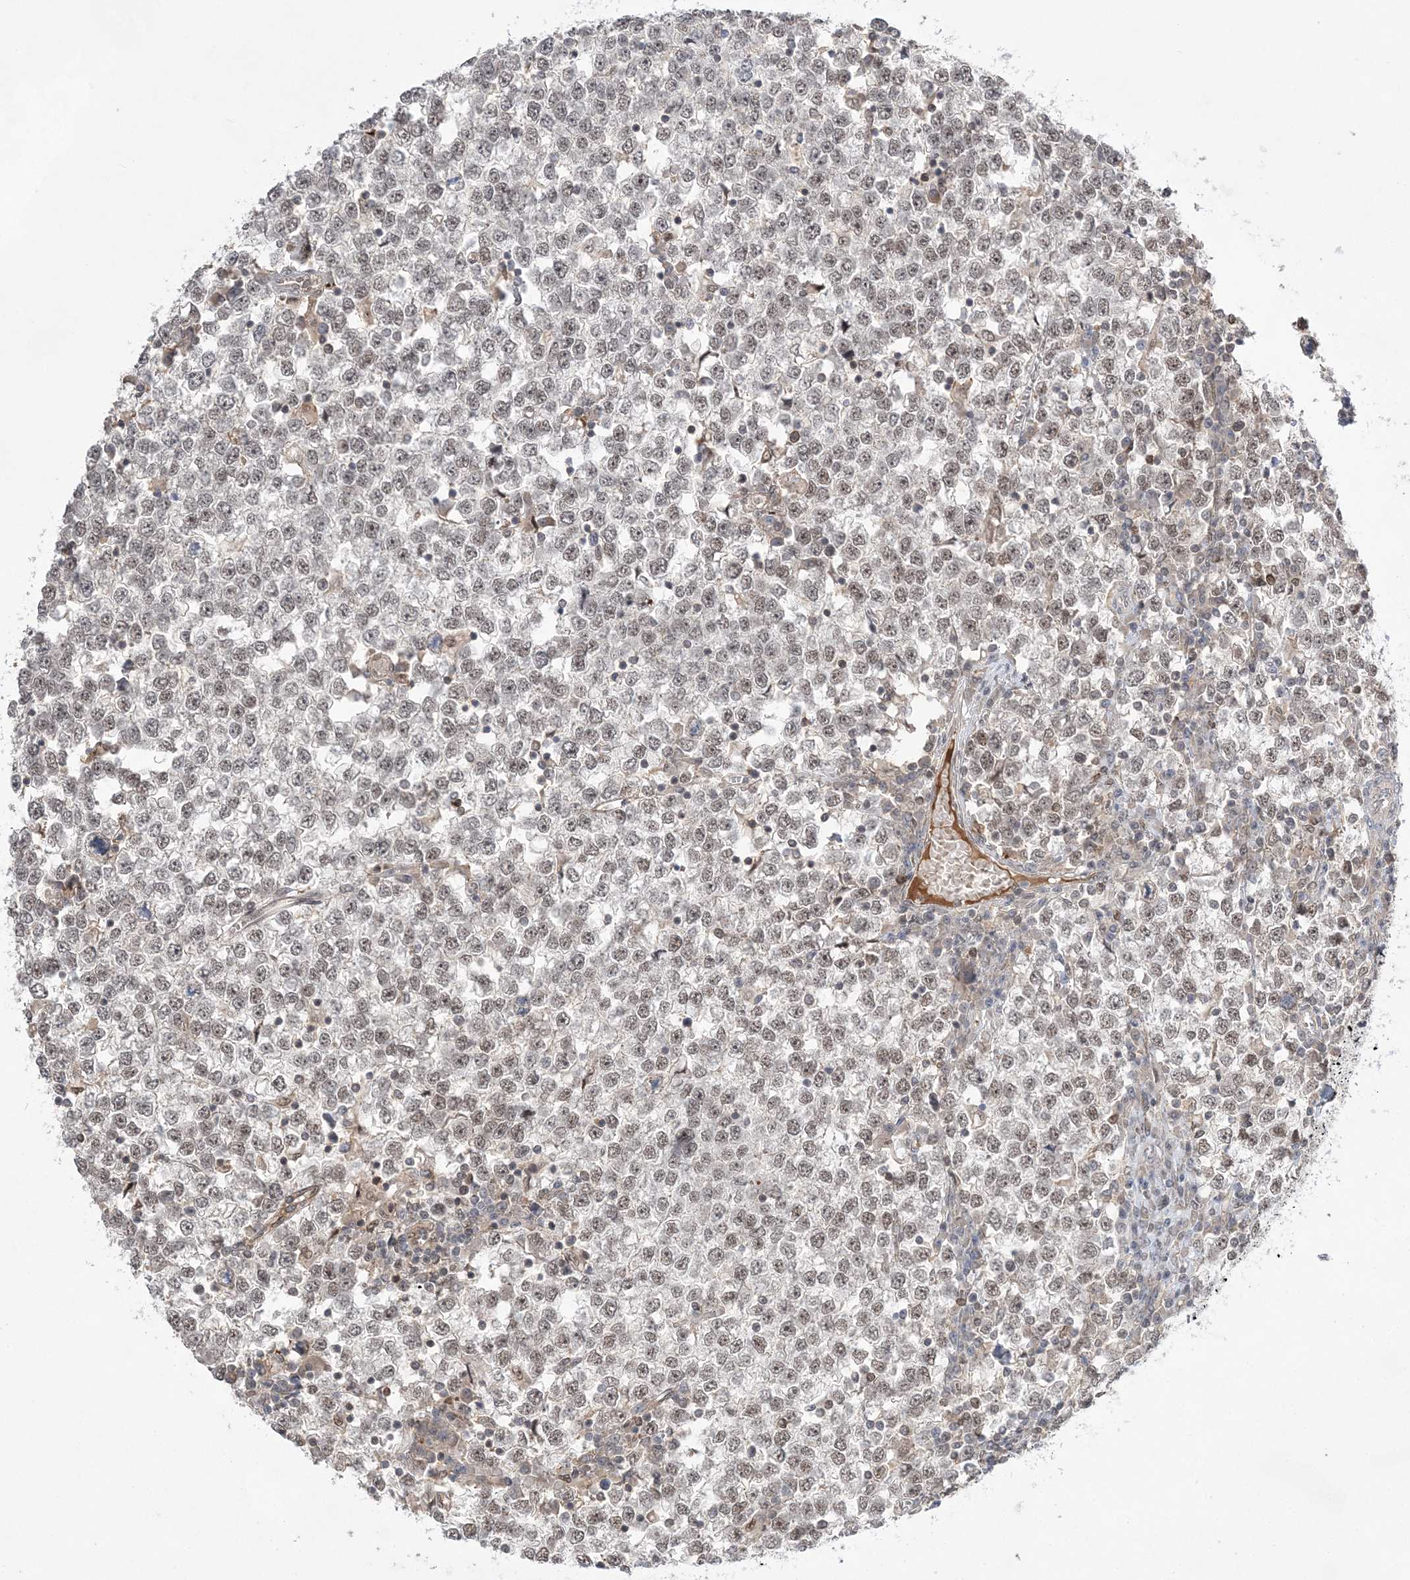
{"staining": {"intensity": "weak", "quantity": "25%-75%", "location": "nuclear"}, "tissue": "testis cancer", "cell_type": "Tumor cells", "image_type": "cancer", "snomed": [{"axis": "morphology", "description": "Seminoma, NOS"}, {"axis": "topography", "description": "Testis"}], "caption": "An immunohistochemistry photomicrograph of neoplastic tissue is shown. Protein staining in brown labels weak nuclear positivity in seminoma (testis) within tumor cells.", "gene": "TMEM132B", "patient": {"sex": "male", "age": 65}}